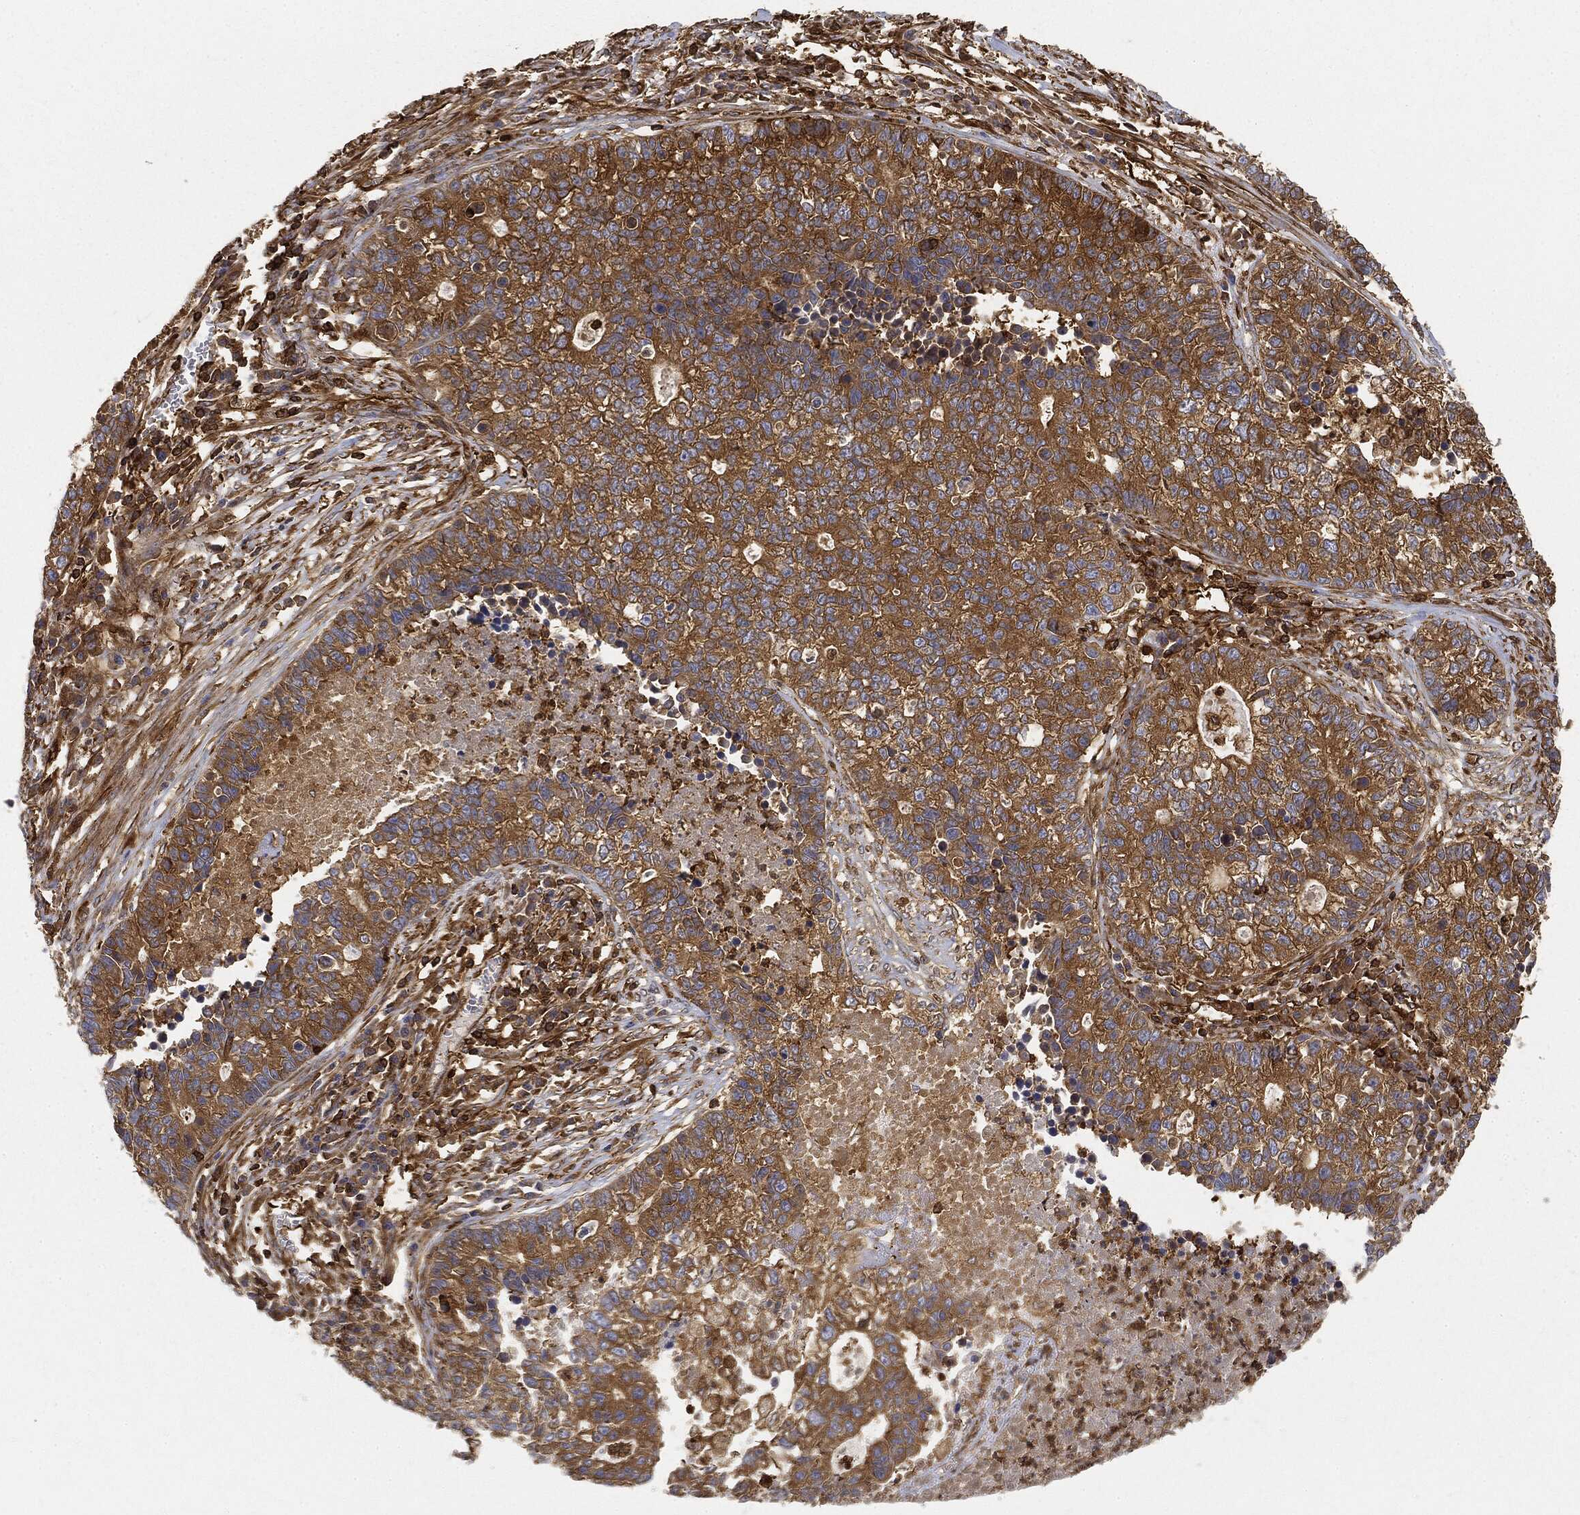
{"staining": {"intensity": "moderate", "quantity": ">75%", "location": "cytoplasmic/membranous"}, "tissue": "lung cancer", "cell_type": "Tumor cells", "image_type": "cancer", "snomed": [{"axis": "morphology", "description": "Adenocarcinoma, NOS"}, {"axis": "topography", "description": "Lung"}], "caption": "A medium amount of moderate cytoplasmic/membranous positivity is seen in approximately >75% of tumor cells in lung cancer tissue.", "gene": "WDR1", "patient": {"sex": "male", "age": 57}}